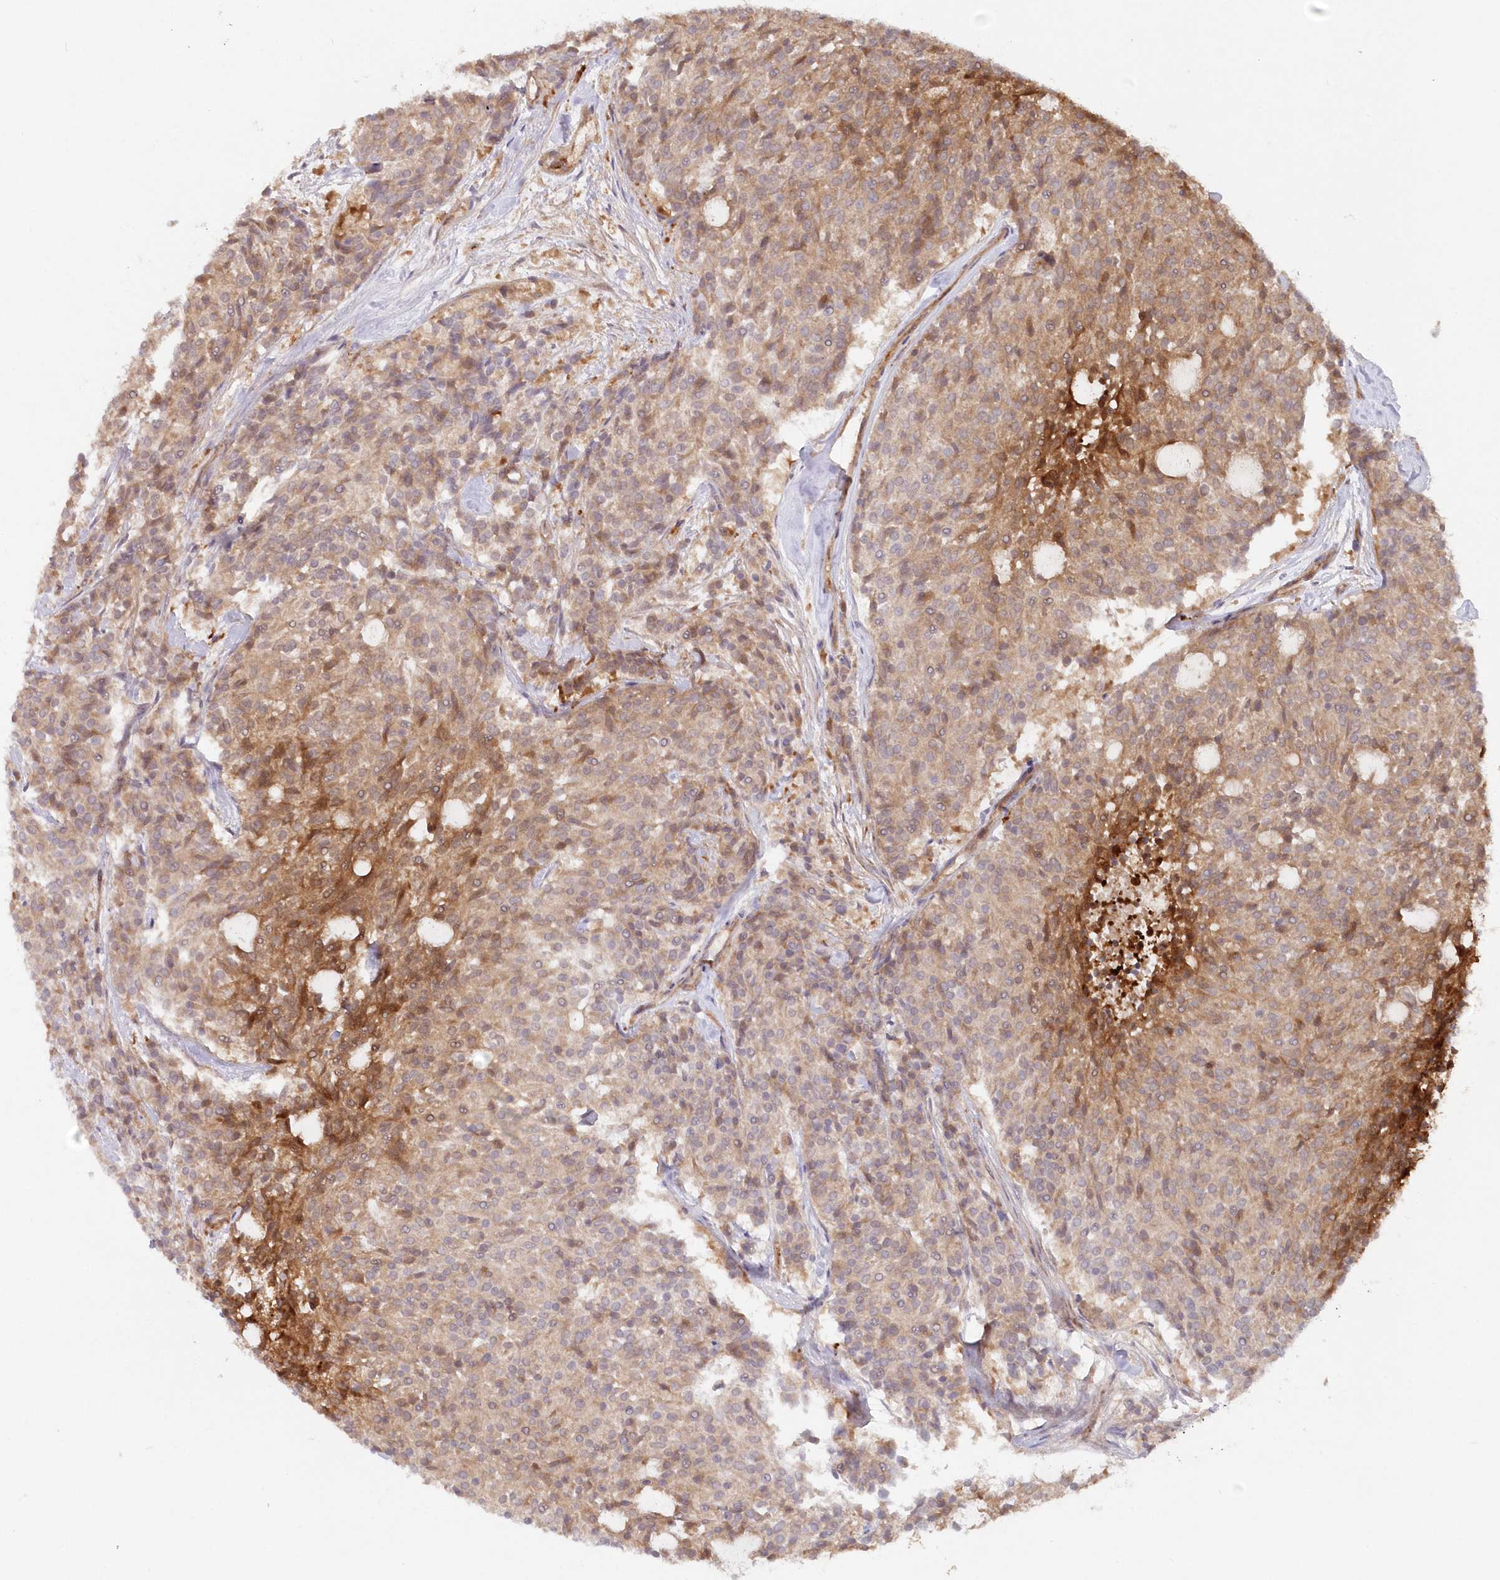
{"staining": {"intensity": "strong", "quantity": "25%-75%", "location": "cytoplasmic/membranous"}, "tissue": "carcinoid", "cell_type": "Tumor cells", "image_type": "cancer", "snomed": [{"axis": "morphology", "description": "Carcinoid, malignant, NOS"}, {"axis": "topography", "description": "Pancreas"}], "caption": "Protein staining by immunohistochemistry (IHC) demonstrates strong cytoplasmic/membranous staining in approximately 25%-75% of tumor cells in carcinoid (malignant).", "gene": "GBE1", "patient": {"sex": "female", "age": 54}}